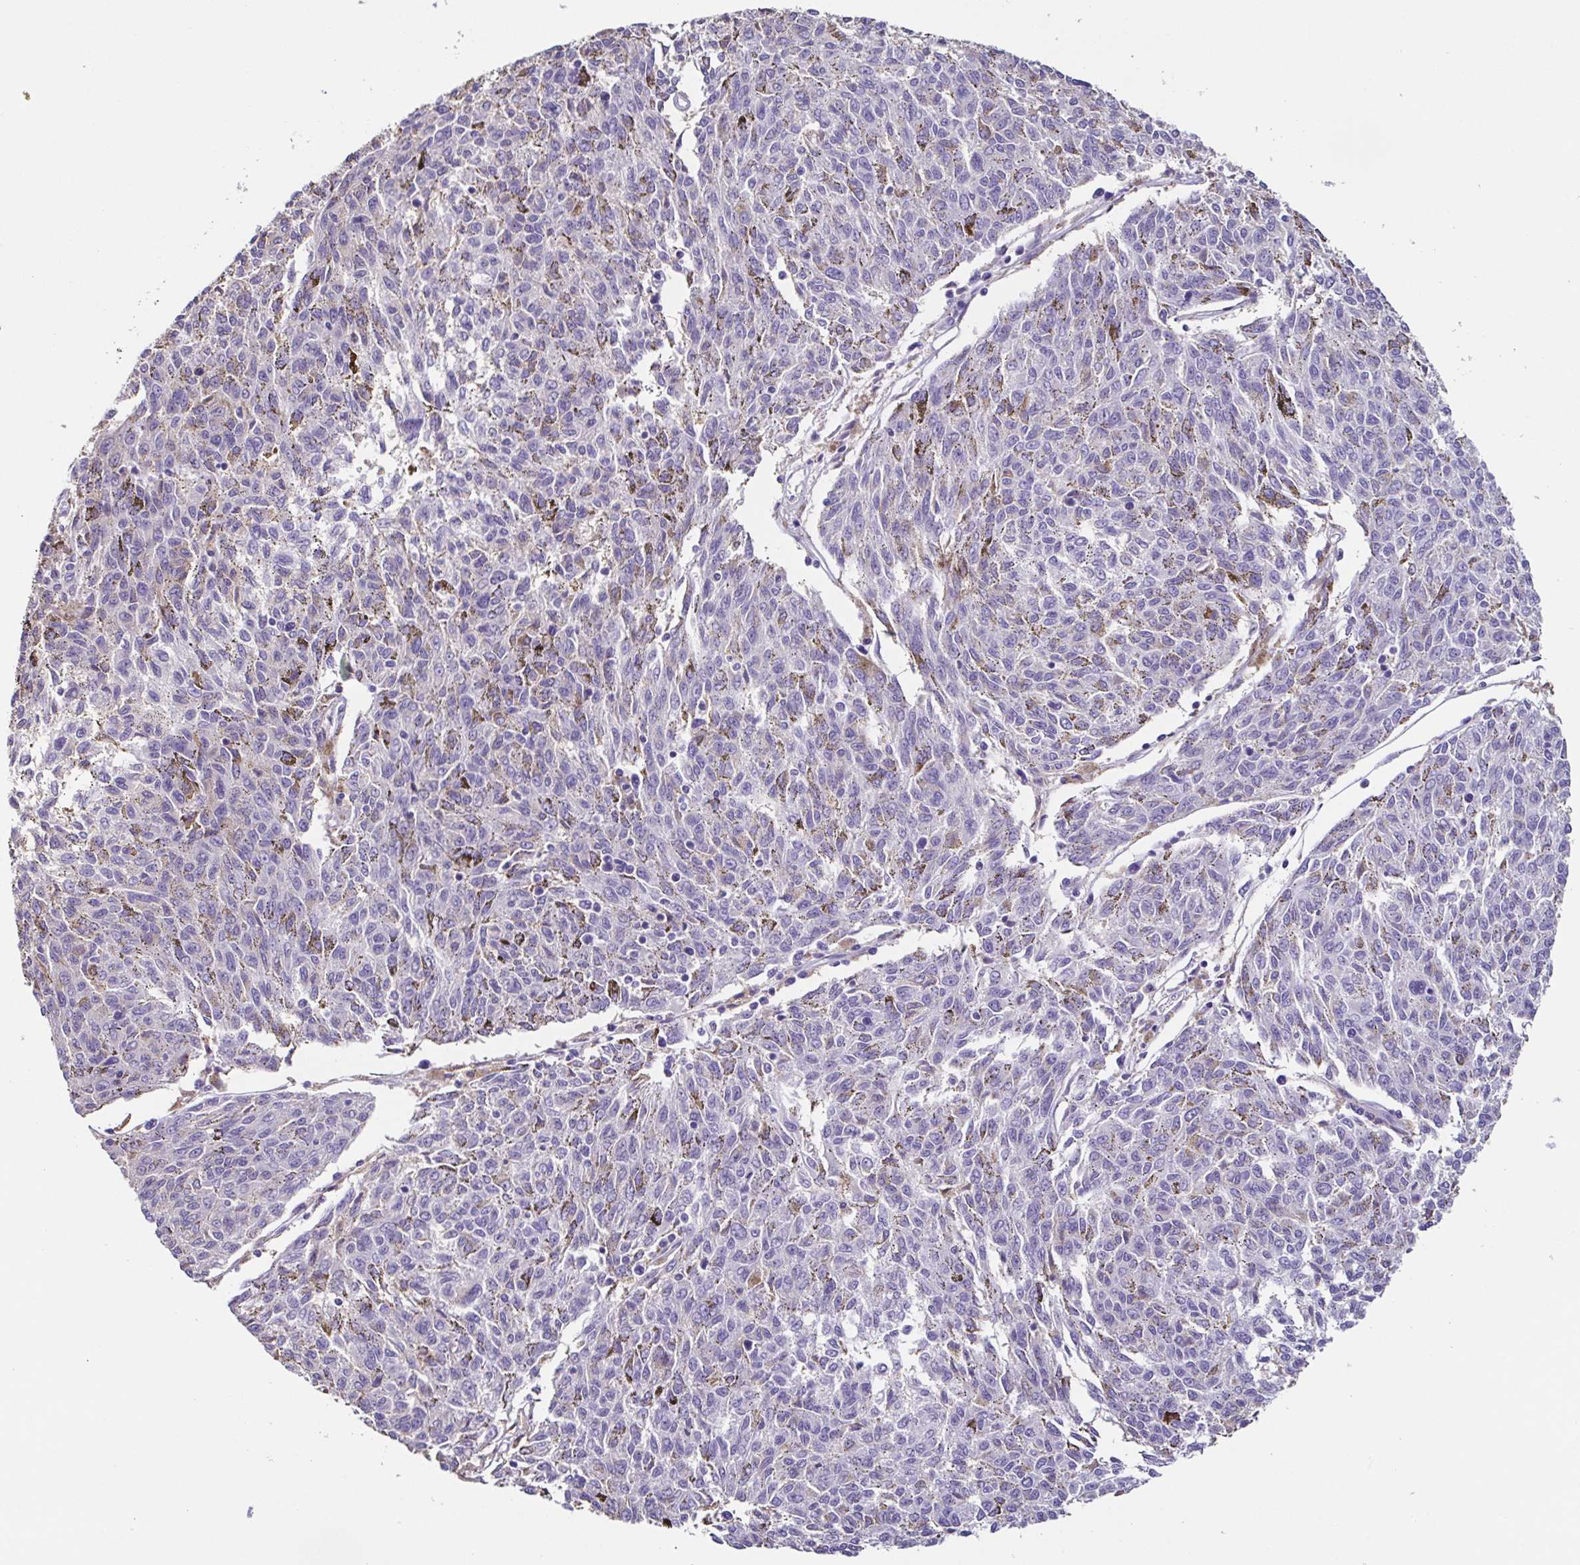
{"staining": {"intensity": "negative", "quantity": "none", "location": "none"}, "tissue": "melanoma", "cell_type": "Tumor cells", "image_type": "cancer", "snomed": [{"axis": "morphology", "description": "Malignant melanoma, NOS"}, {"axis": "topography", "description": "Skin"}], "caption": "Histopathology image shows no significant protein positivity in tumor cells of malignant melanoma. The staining is performed using DAB (3,3'-diaminobenzidine) brown chromogen with nuclei counter-stained in using hematoxylin.", "gene": "ANXA10", "patient": {"sex": "female", "age": 72}}